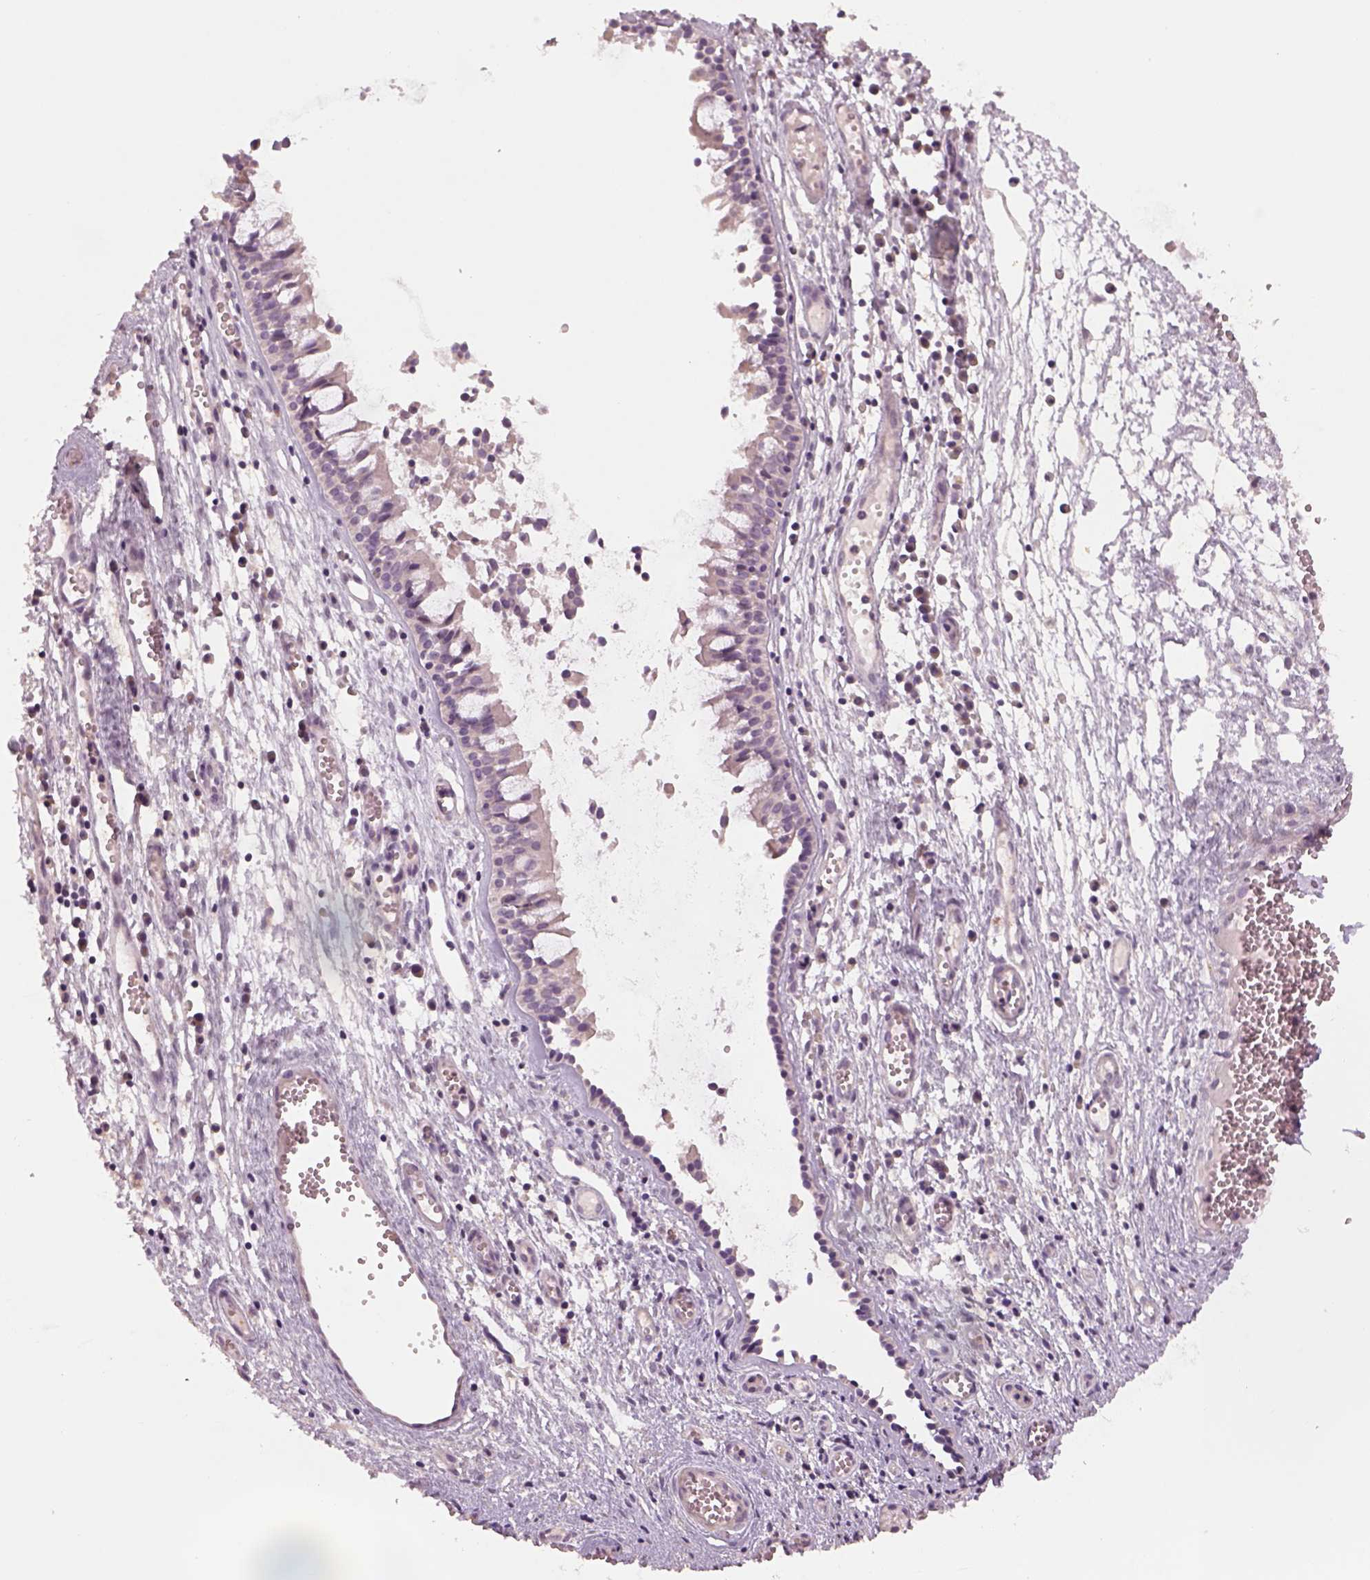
{"staining": {"intensity": "negative", "quantity": "none", "location": "none"}, "tissue": "nasopharynx", "cell_type": "Respiratory epithelial cells", "image_type": "normal", "snomed": [{"axis": "morphology", "description": "Normal tissue, NOS"}, {"axis": "topography", "description": "Nasopharynx"}], "caption": "High power microscopy photomicrograph of an IHC photomicrograph of benign nasopharynx, revealing no significant positivity in respiratory epithelial cells. (Immunohistochemistry, brightfield microscopy, high magnification).", "gene": "GDNF", "patient": {"sex": "male", "age": 31}}